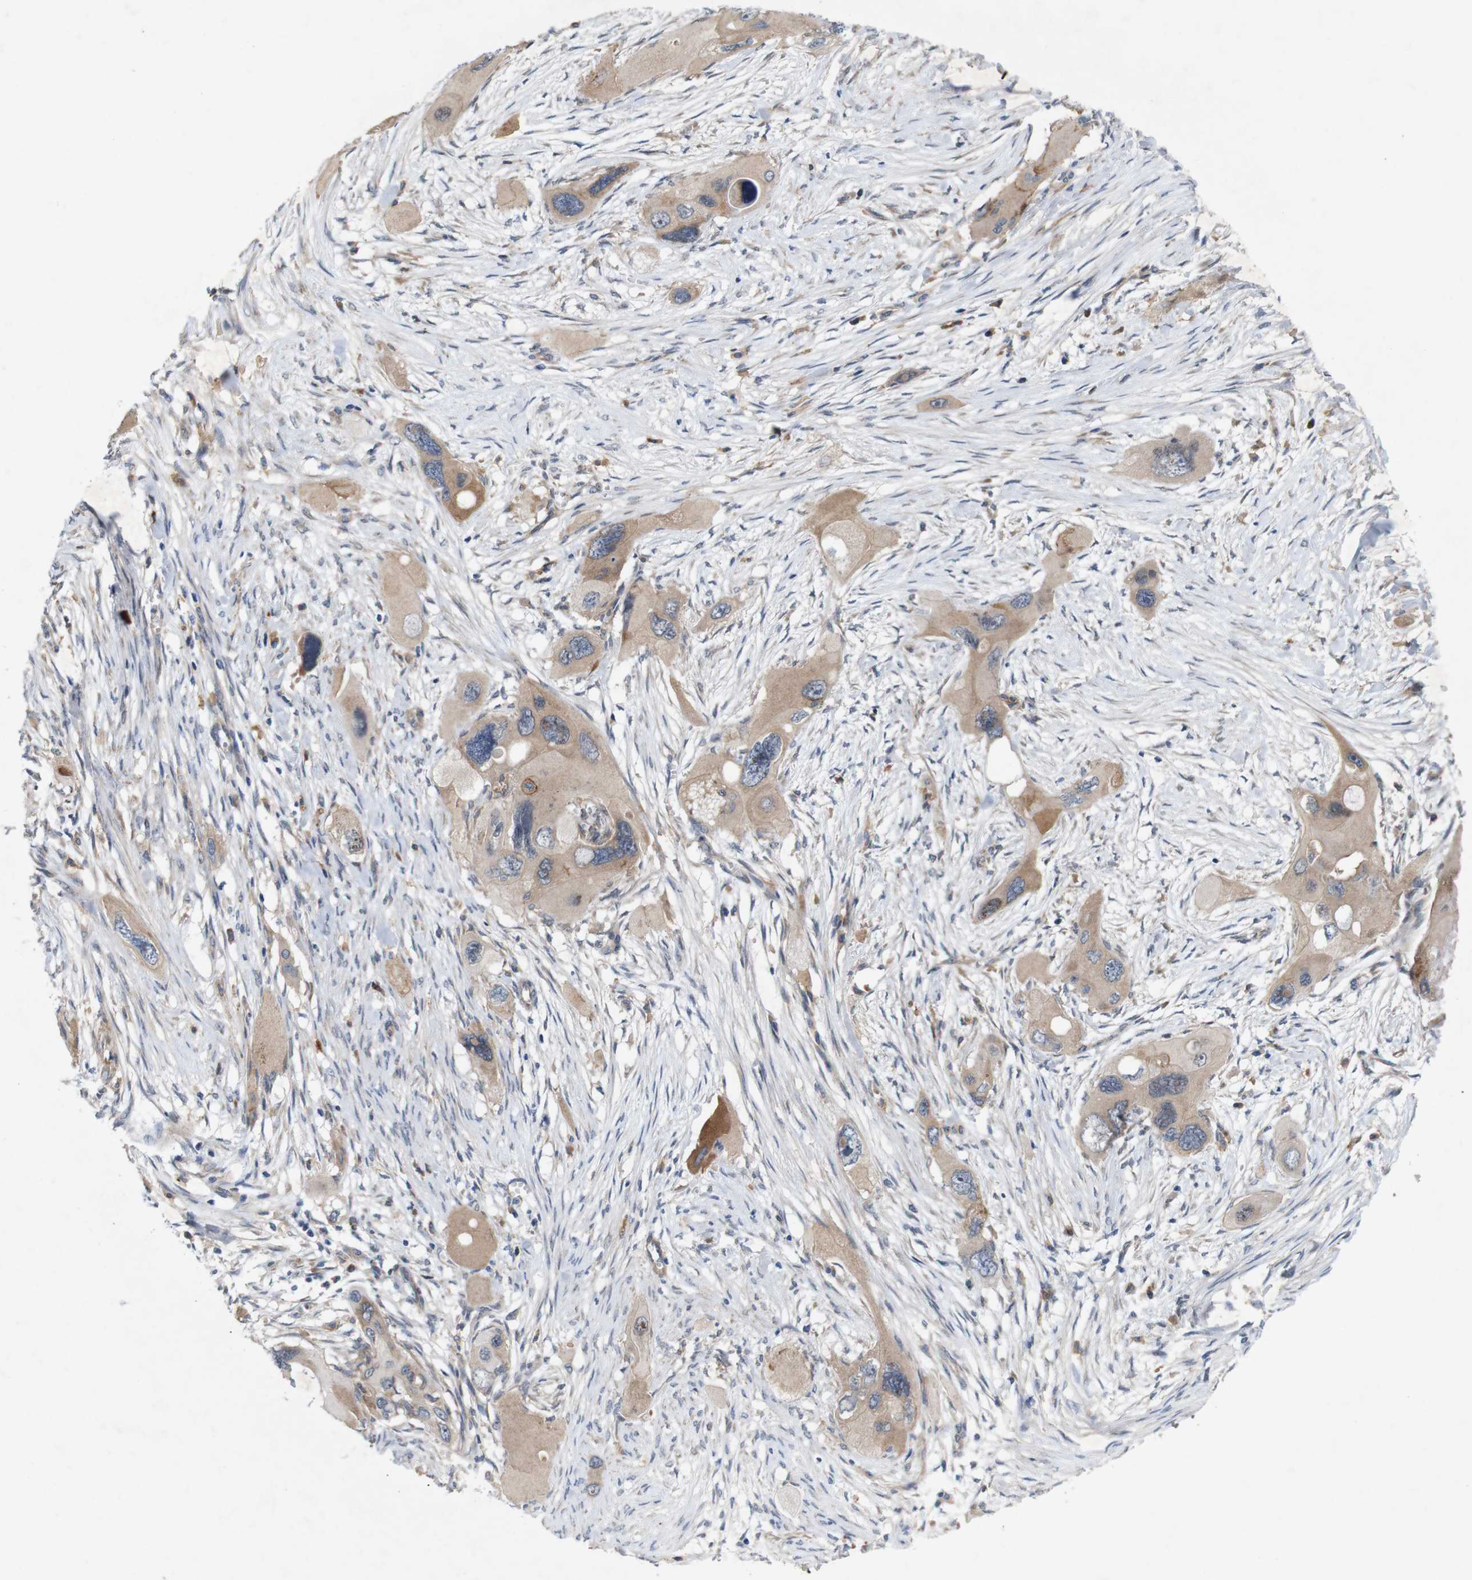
{"staining": {"intensity": "weak", "quantity": ">75%", "location": "cytoplasmic/membranous"}, "tissue": "pancreatic cancer", "cell_type": "Tumor cells", "image_type": "cancer", "snomed": [{"axis": "morphology", "description": "Adenocarcinoma, NOS"}, {"axis": "topography", "description": "Pancreas"}], "caption": "Pancreatic cancer (adenocarcinoma) stained with a brown dye demonstrates weak cytoplasmic/membranous positive staining in approximately >75% of tumor cells.", "gene": "SIGLEC8", "patient": {"sex": "male", "age": 73}}